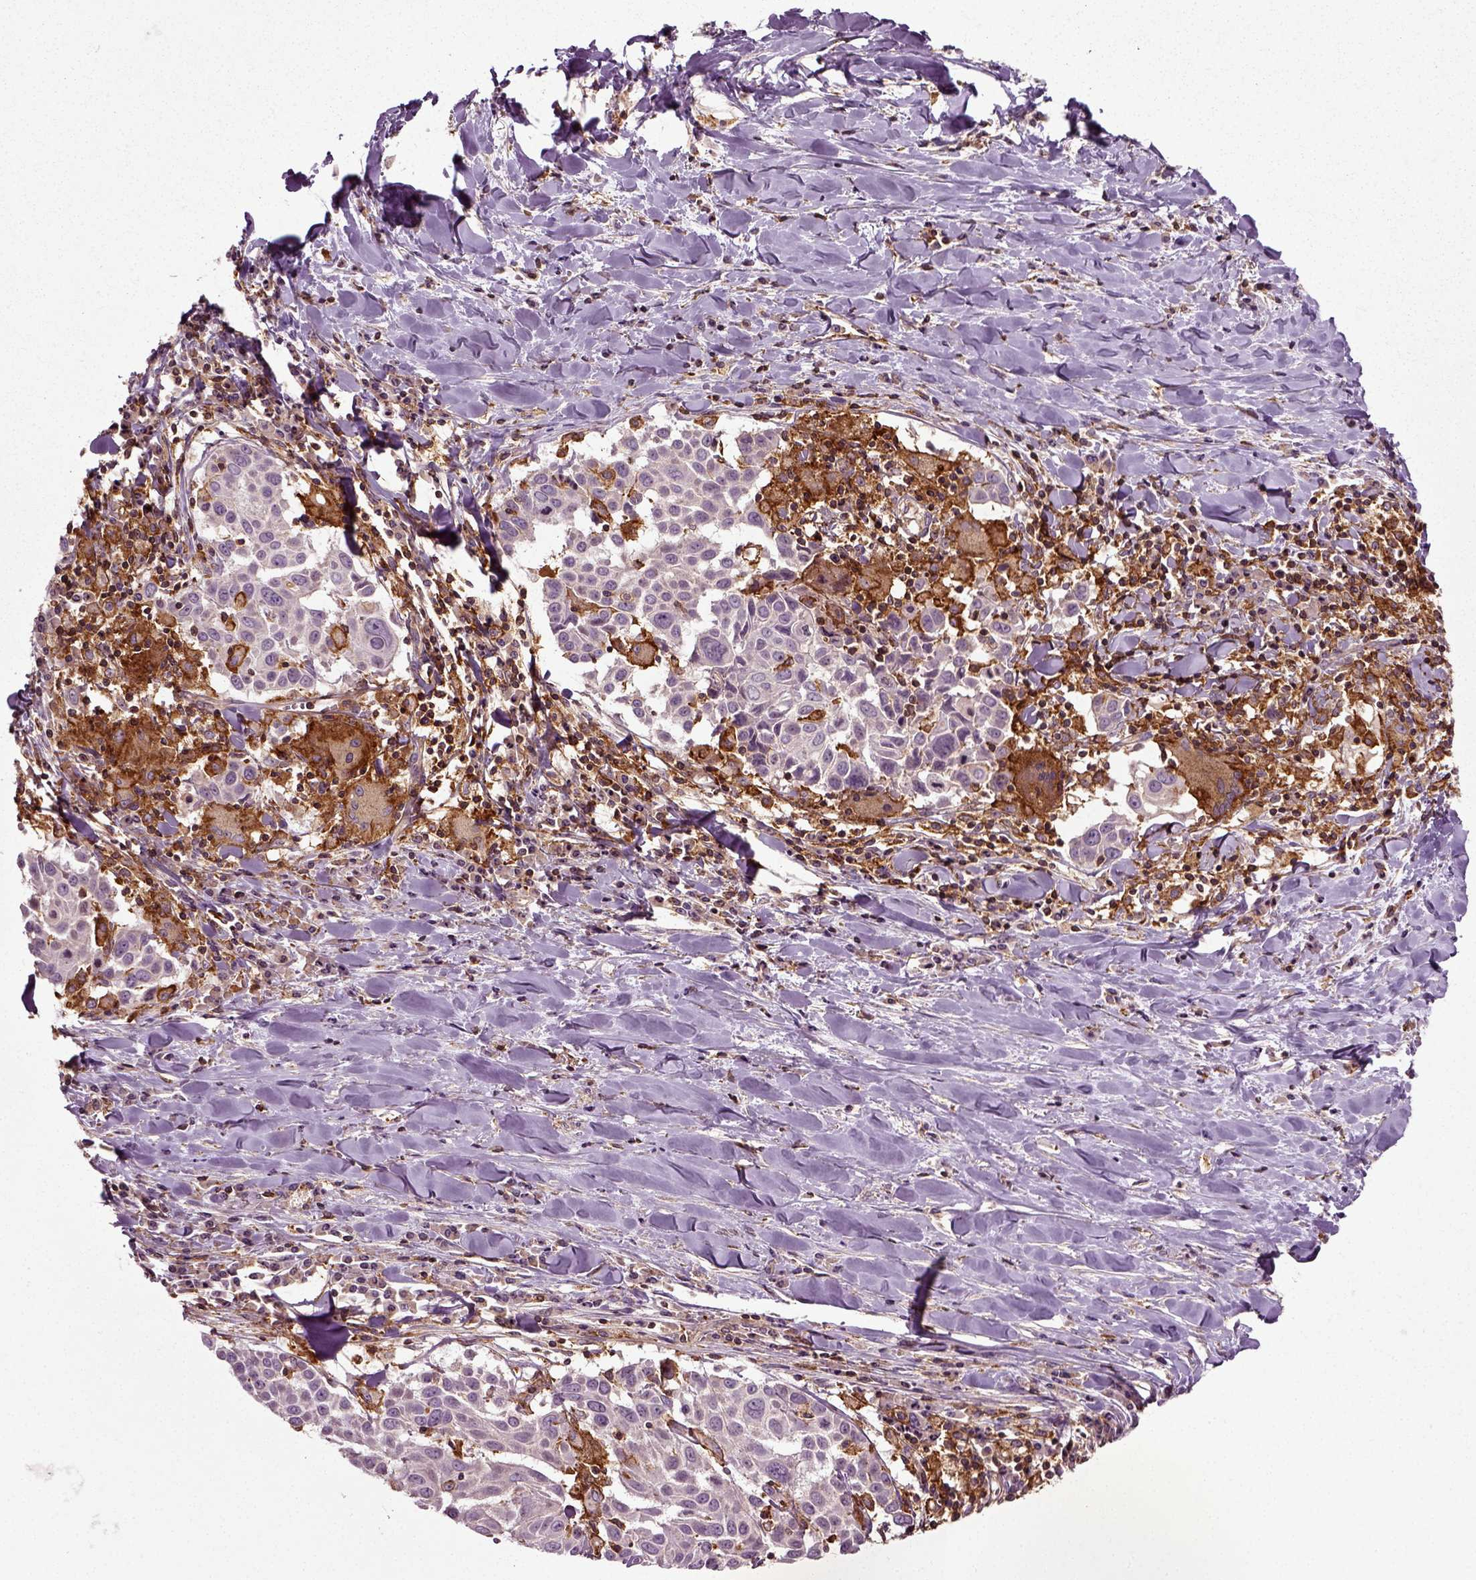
{"staining": {"intensity": "negative", "quantity": "none", "location": "none"}, "tissue": "lung cancer", "cell_type": "Tumor cells", "image_type": "cancer", "snomed": [{"axis": "morphology", "description": "Squamous cell carcinoma, NOS"}, {"axis": "topography", "description": "Lung"}], "caption": "Immunohistochemical staining of human lung cancer shows no significant staining in tumor cells.", "gene": "RHOF", "patient": {"sex": "male", "age": 57}}